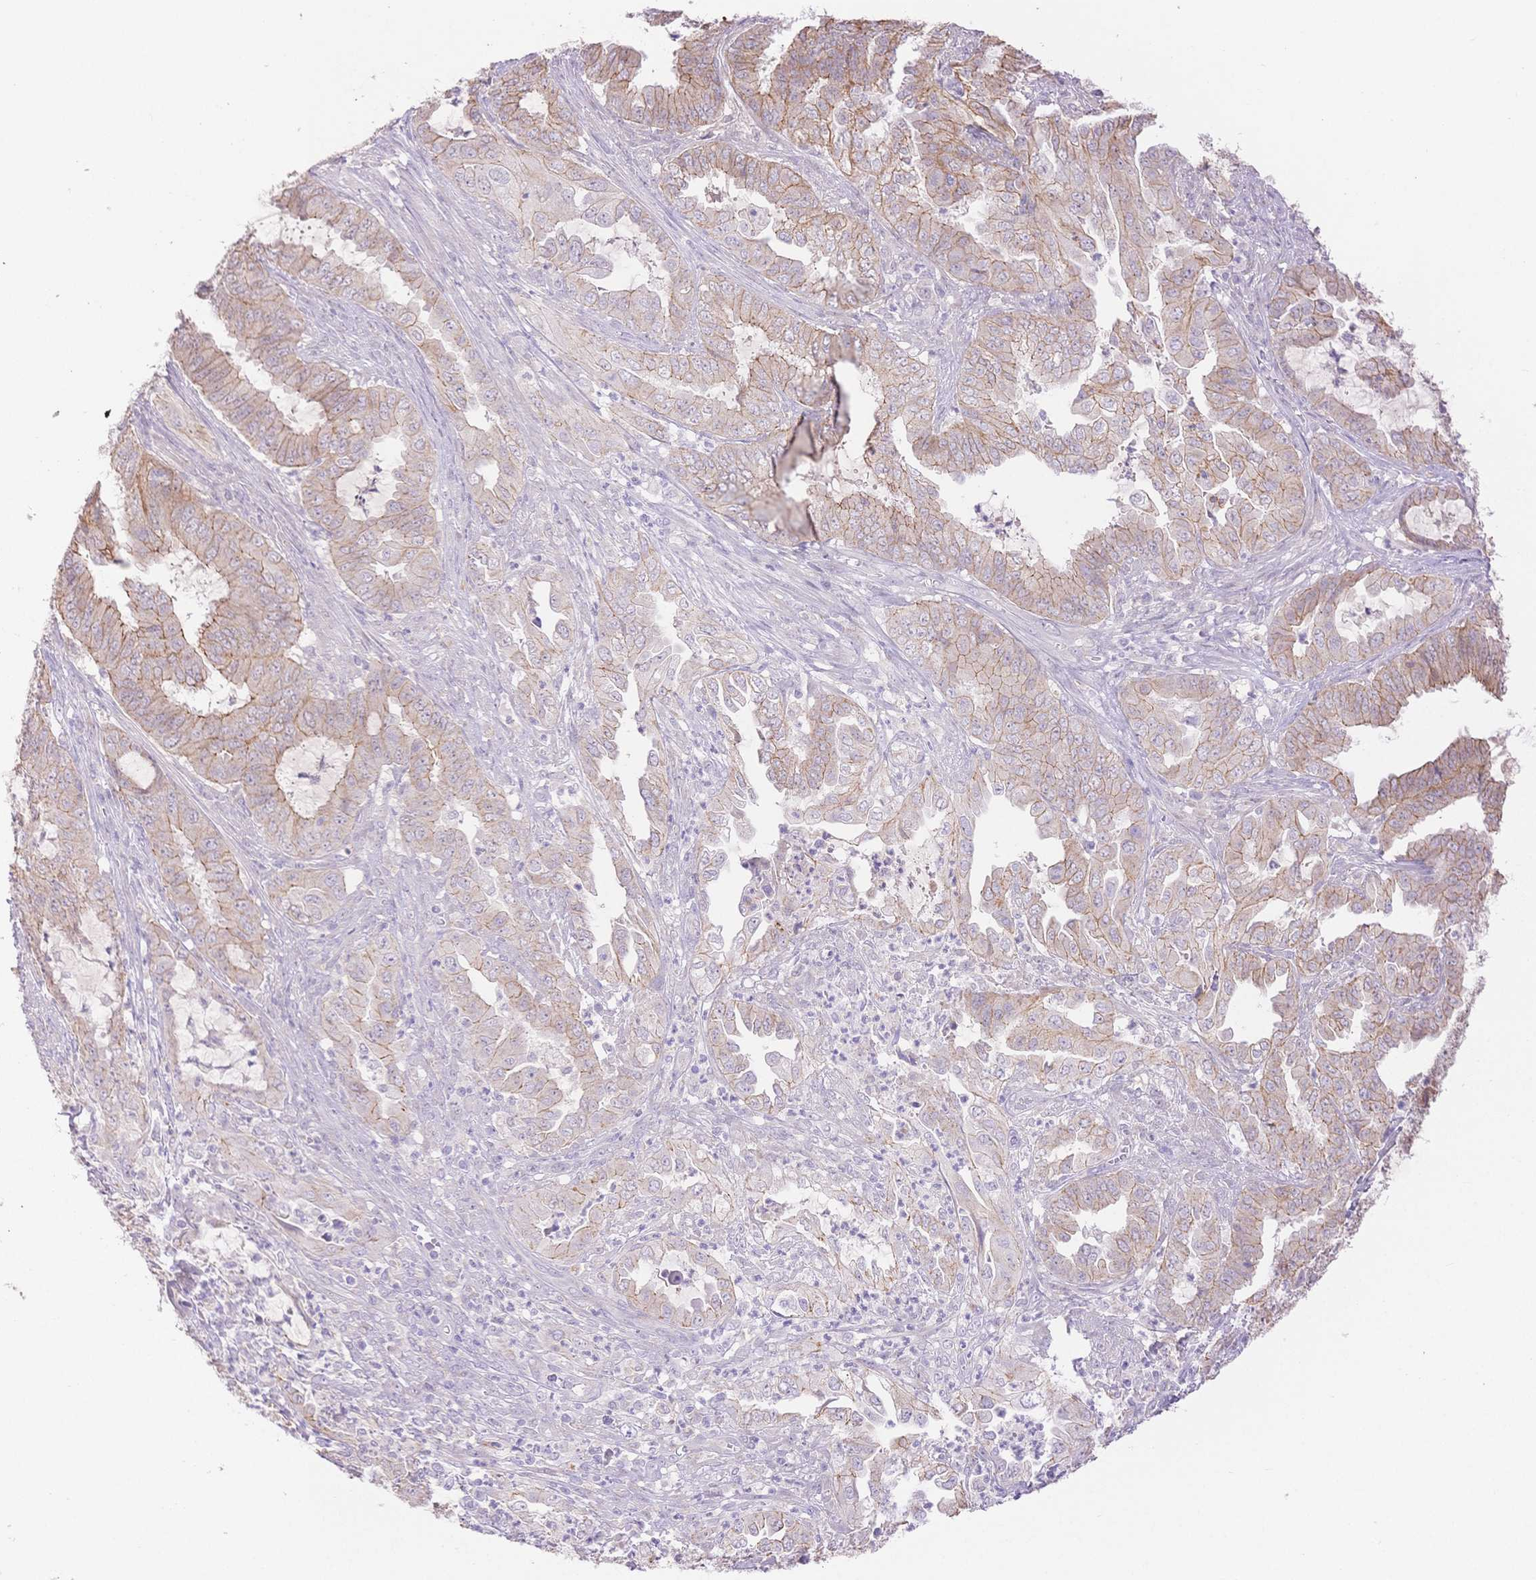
{"staining": {"intensity": "moderate", "quantity": "25%-75%", "location": "cytoplasmic/membranous"}, "tissue": "endometrial cancer", "cell_type": "Tumor cells", "image_type": "cancer", "snomed": [{"axis": "morphology", "description": "Adenocarcinoma, NOS"}, {"axis": "topography", "description": "Endometrium"}], "caption": "DAB (3,3'-diaminobenzidine) immunohistochemical staining of adenocarcinoma (endometrial) demonstrates moderate cytoplasmic/membranous protein expression in about 25%-75% of tumor cells.", "gene": "WDR54", "patient": {"sex": "female", "age": 51}}